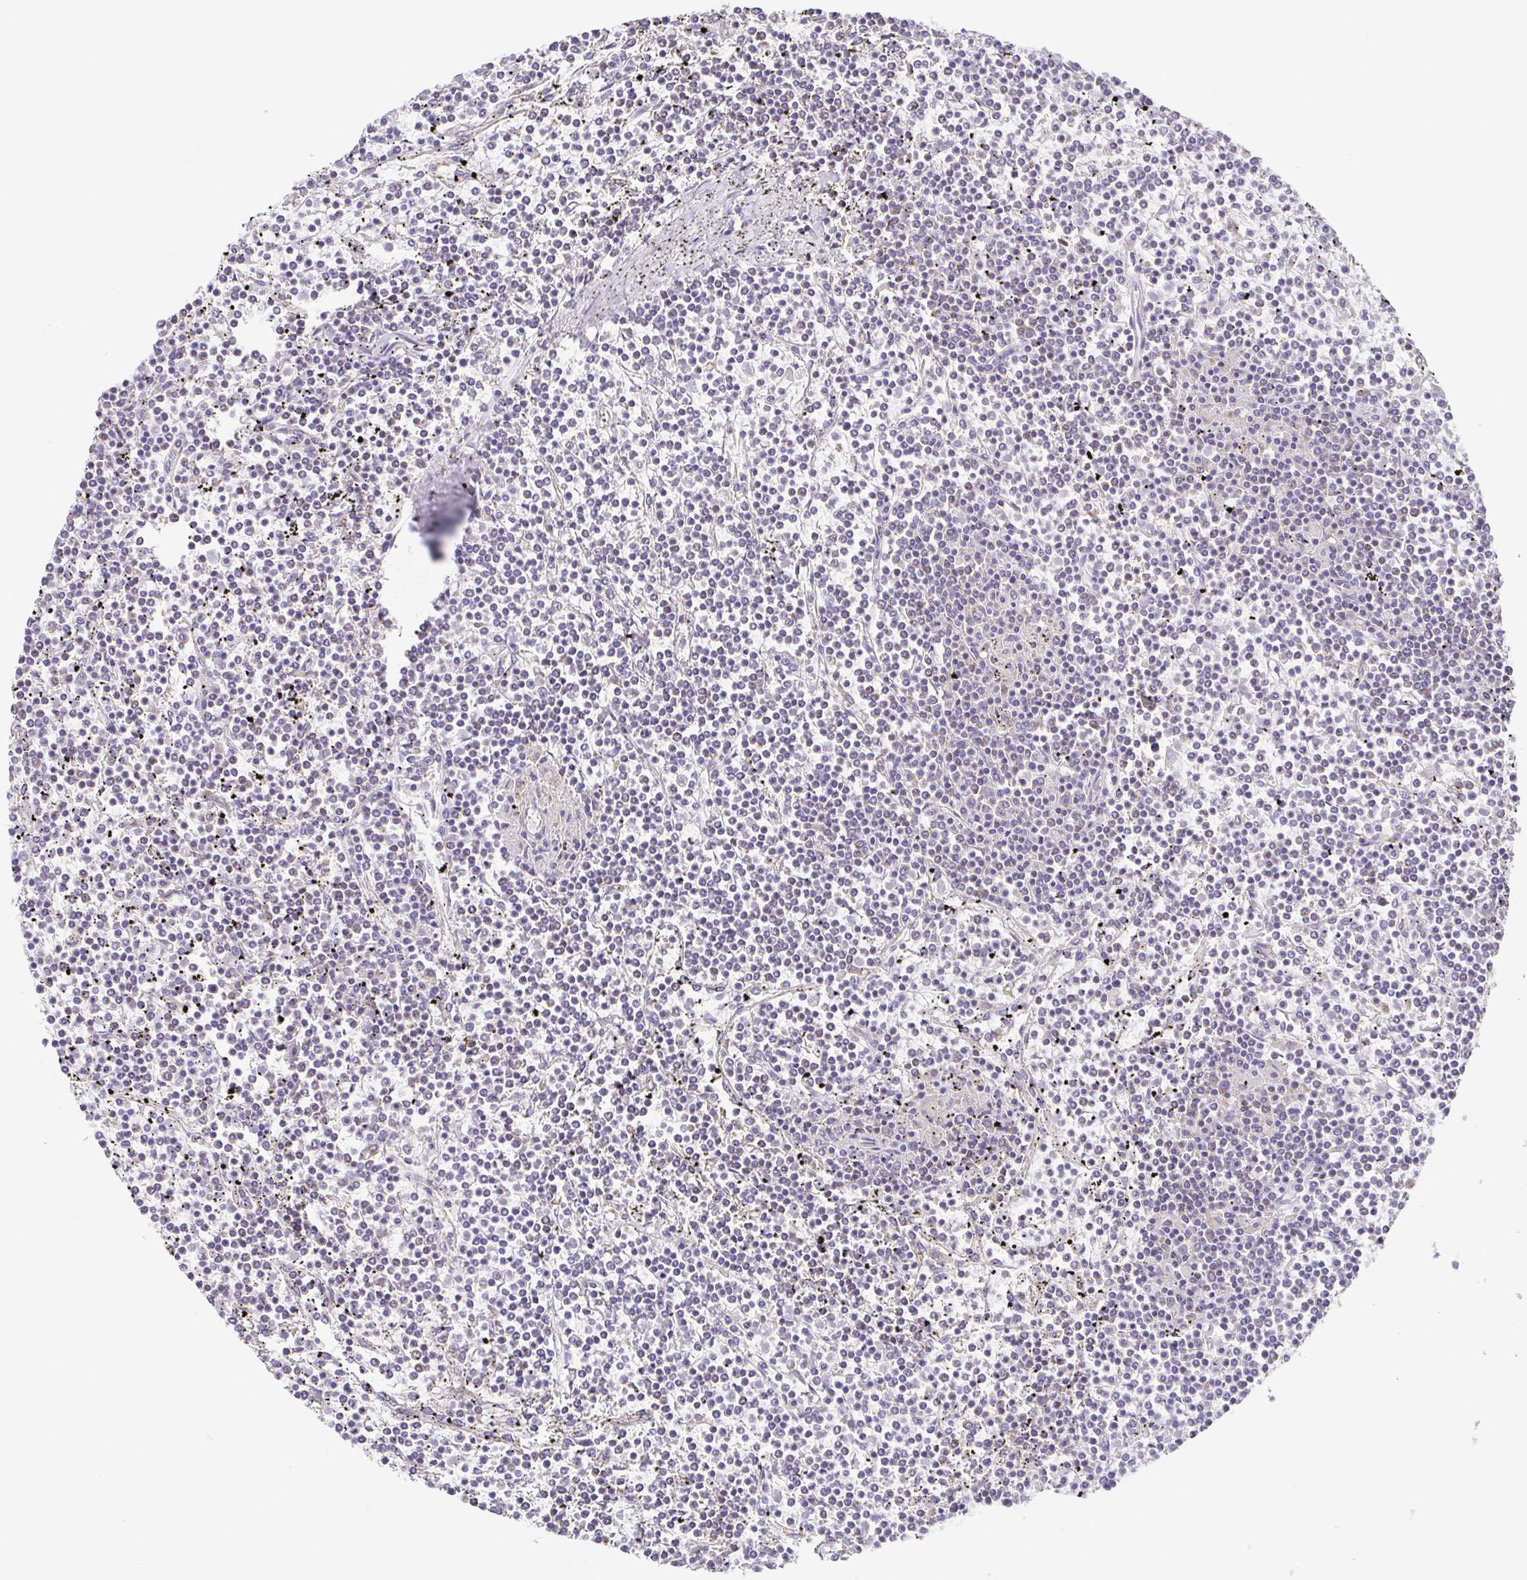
{"staining": {"intensity": "negative", "quantity": "none", "location": "none"}, "tissue": "lymphoma", "cell_type": "Tumor cells", "image_type": "cancer", "snomed": [{"axis": "morphology", "description": "Malignant lymphoma, non-Hodgkin's type, Low grade"}, {"axis": "topography", "description": "Spleen"}], "caption": "High magnification brightfield microscopy of low-grade malignant lymphoma, non-Hodgkin's type stained with DAB (3,3'-diaminobenzidine) (brown) and counterstained with hematoxylin (blue): tumor cells show no significant positivity.", "gene": "GINM1", "patient": {"sex": "female", "age": 19}}